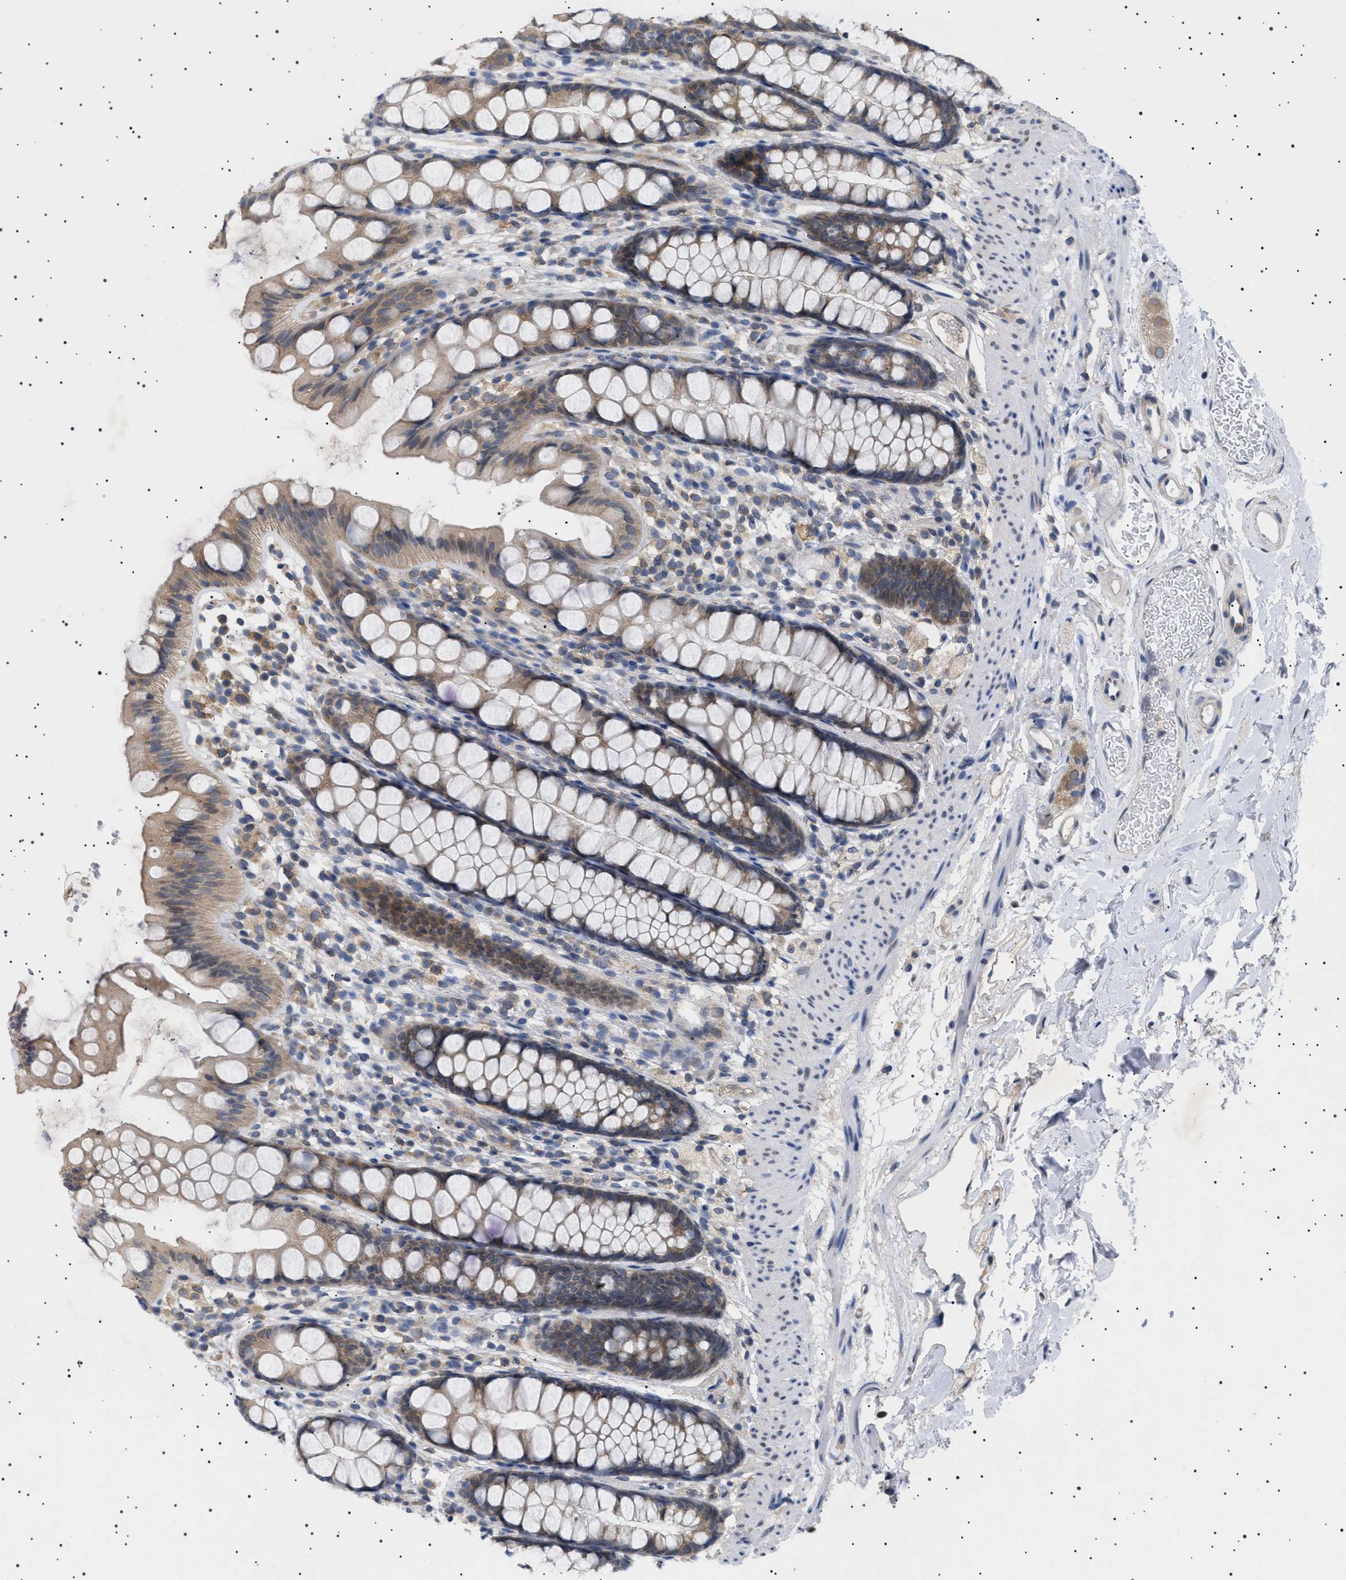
{"staining": {"intensity": "moderate", "quantity": "25%-75%", "location": "cytoplasmic/membranous,nuclear"}, "tissue": "rectum", "cell_type": "Glandular cells", "image_type": "normal", "snomed": [{"axis": "morphology", "description": "Normal tissue, NOS"}, {"axis": "topography", "description": "Rectum"}], "caption": "Glandular cells display medium levels of moderate cytoplasmic/membranous,nuclear staining in about 25%-75% of cells in unremarkable rectum. Nuclei are stained in blue.", "gene": "NUP93", "patient": {"sex": "female", "age": 65}}